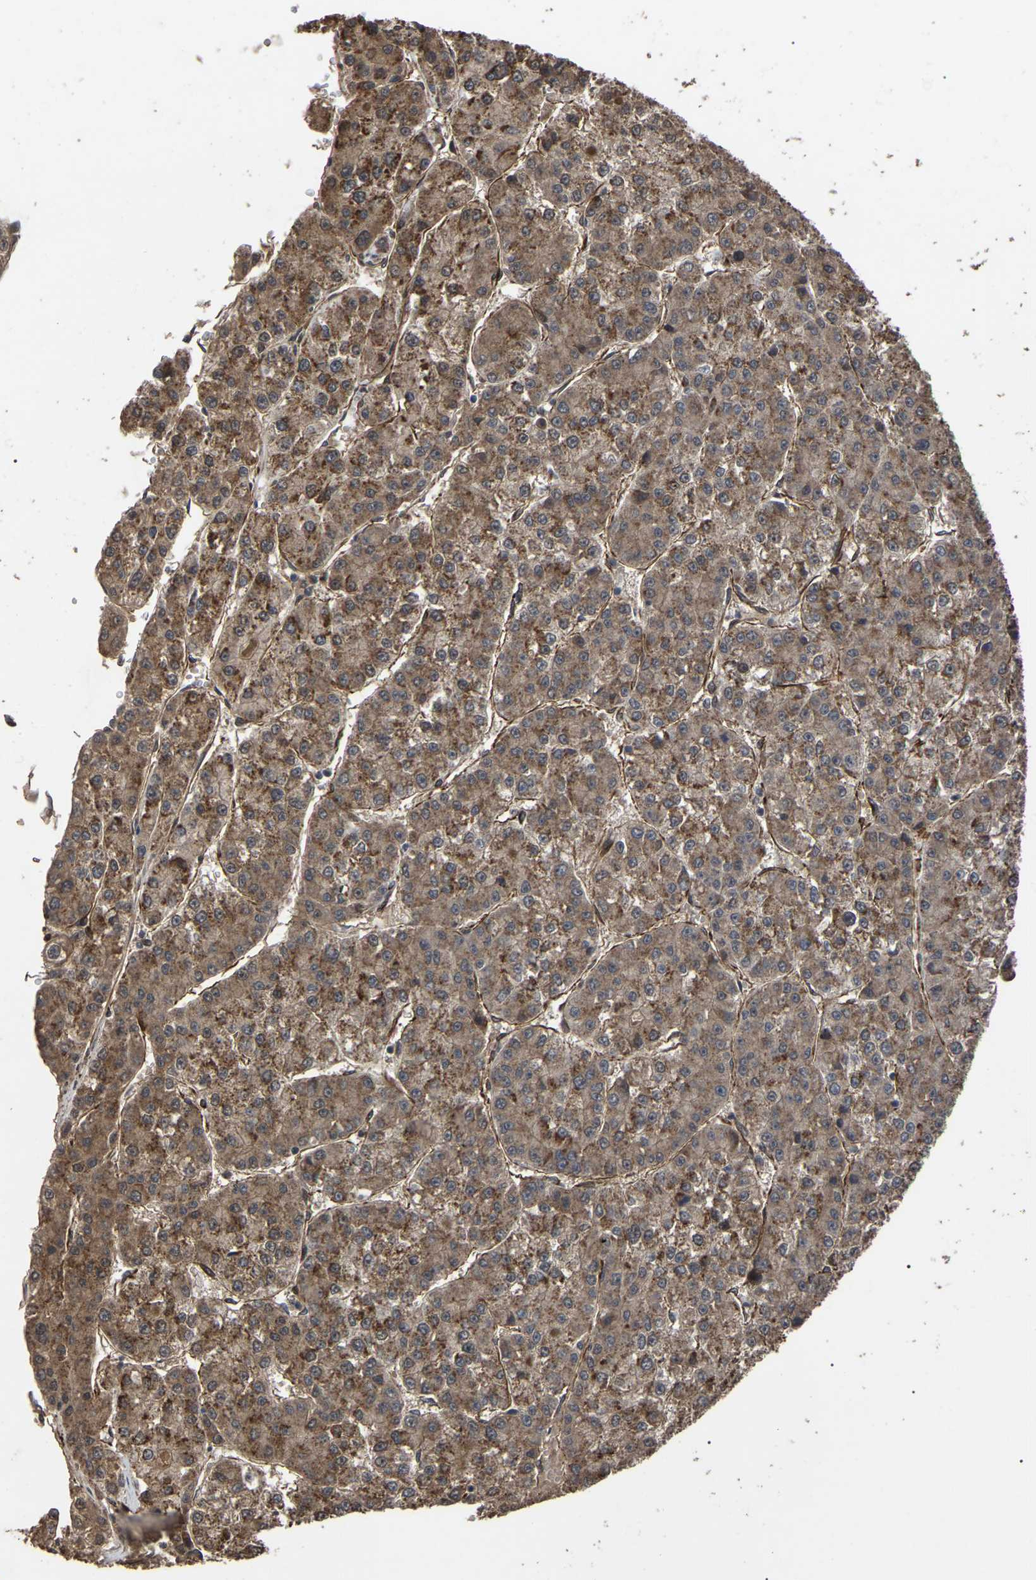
{"staining": {"intensity": "moderate", "quantity": ">75%", "location": "cytoplasmic/membranous"}, "tissue": "liver cancer", "cell_type": "Tumor cells", "image_type": "cancer", "snomed": [{"axis": "morphology", "description": "Carcinoma, Hepatocellular, NOS"}, {"axis": "topography", "description": "Liver"}], "caption": "High-power microscopy captured an immunohistochemistry image of liver cancer, revealing moderate cytoplasmic/membranous staining in approximately >75% of tumor cells.", "gene": "FAM161B", "patient": {"sex": "female", "age": 73}}